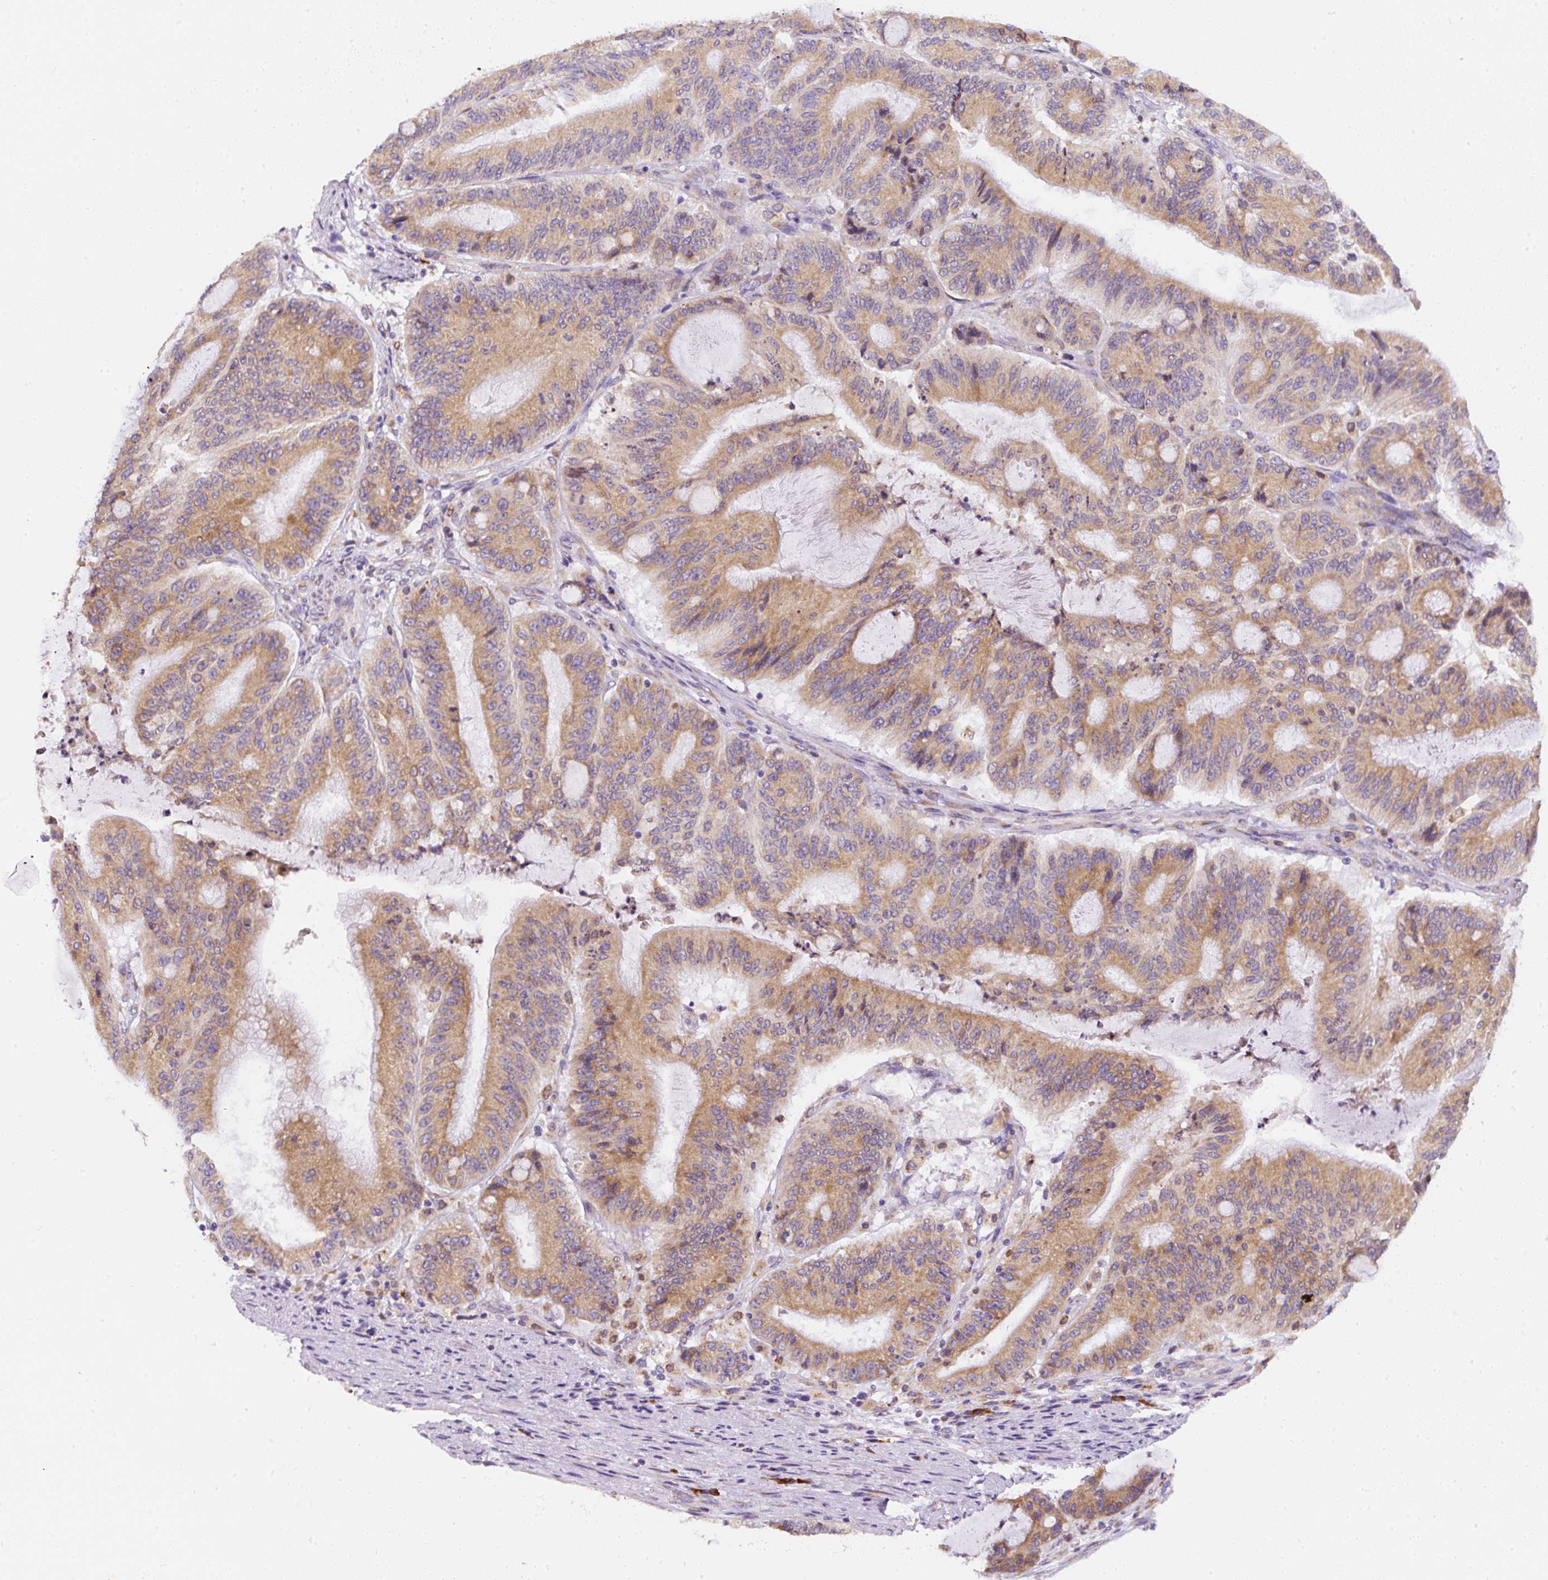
{"staining": {"intensity": "moderate", "quantity": ">75%", "location": "cytoplasmic/membranous"}, "tissue": "liver cancer", "cell_type": "Tumor cells", "image_type": "cancer", "snomed": [{"axis": "morphology", "description": "Normal tissue, NOS"}, {"axis": "morphology", "description": "Cholangiocarcinoma"}, {"axis": "topography", "description": "Liver"}, {"axis": "topography", "description": "Peripheral nerve tissue"}], "caption": "This micrograph demonstrates immunohistochemistry (IHC) staining of human liver cholangiocarcinoma, with medium moderate cytoplasmic/membranous positivity in about >75% of tumor cells.", "gene": "DDOST", "patient": {"sex": "female", "age": 73}}